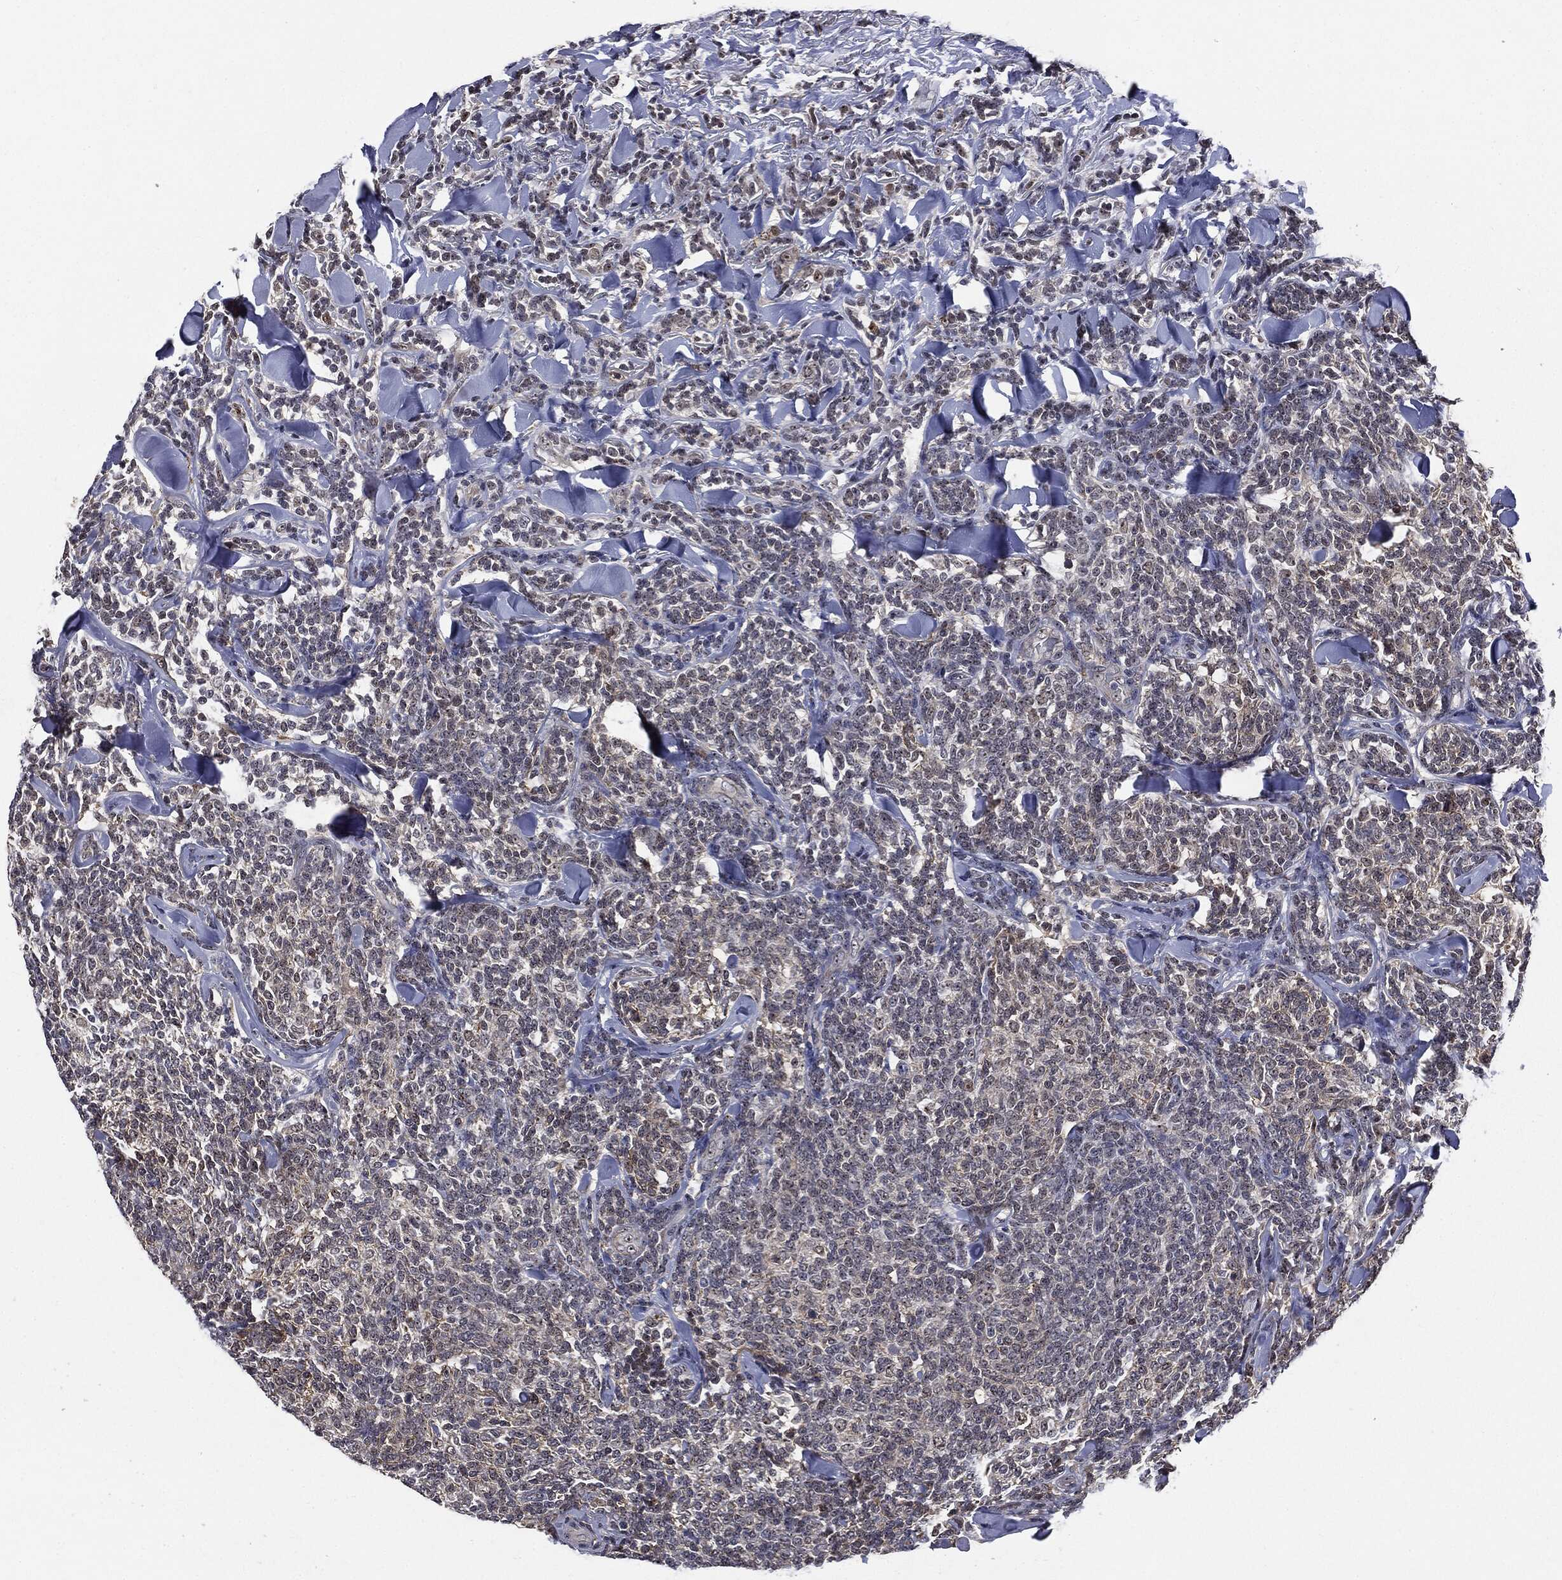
{"staining": {"intensity": "negative", "quantity": "none", "location": "none"}, "tissue": "lymphoma", "cell_type": "Tumor cells", "image_type": "cancer", "snomed": [{"axis": "morphology", "description": "Malignant lymphoma, non-Hodgkin's type, Low grade"}, {"axis": "topography", "description": "Lymph node"}], "caption": "A photomicrograph of human lymphoma is negative for staining in tumor cells.", "gene": "TRMT1L", "patient": {"sex": "female", "age": 56}}